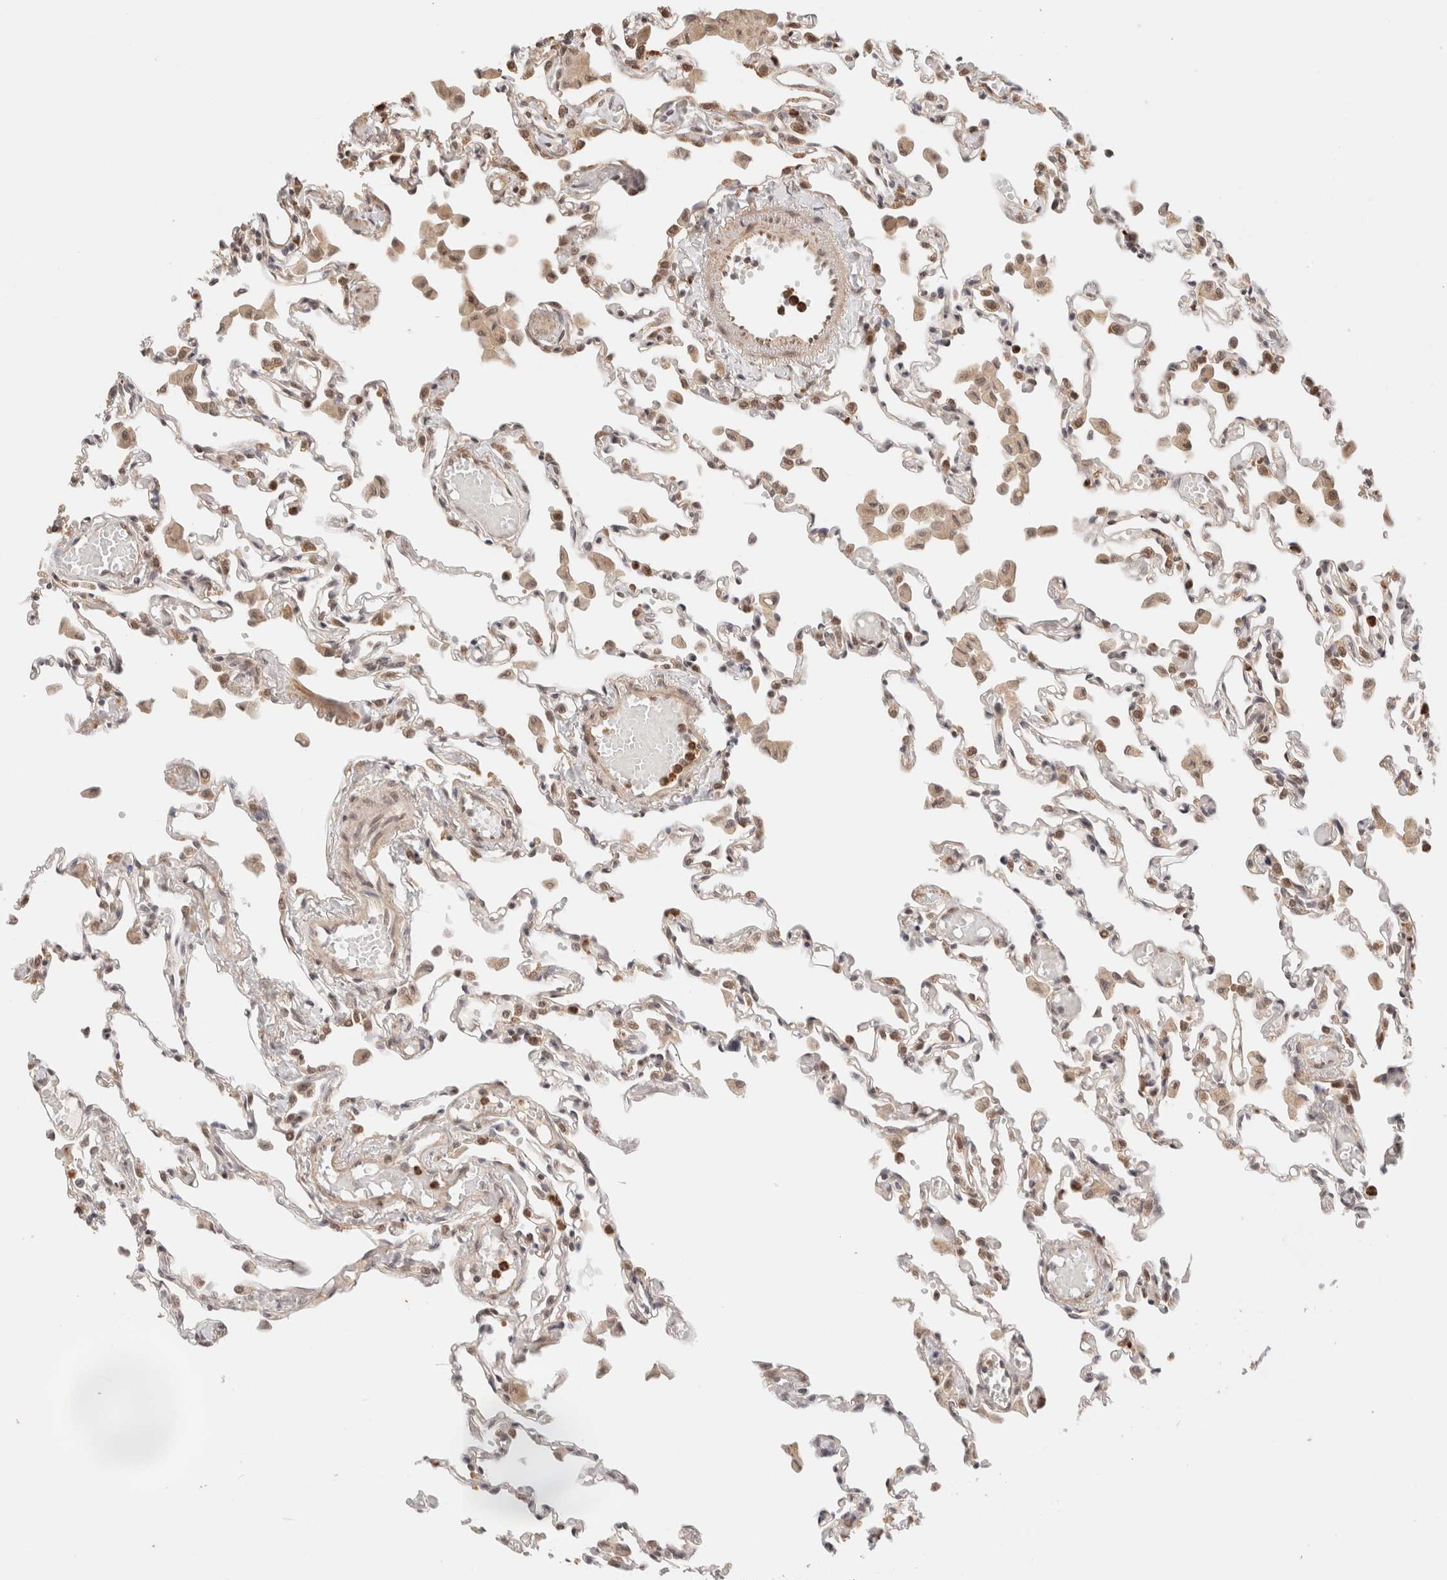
{"staining": {"intensity": "moderate", "quantity": "<25%", "location": "cytoplasmic/membranous,nuclear"}, "tissue": "lung", "cell_type": "Alveolar cells", "image_type": "normal", "snomed": [{"axis": "morphology", "description": "Normal tissue, NOS"}, {"axis": "topography", "description": "Bronchus"}, {"axis": "topography", "description": "Lung"}], "caption": "Approximately <25% of alveolar cells in unremarkable lung show moderate cytoplasmic/membranous,nuclear protein staining as visualized by brown immunohistochemical staining.", "gene": "BRPF3", "patient": {"sex": "female", "age": 49}}